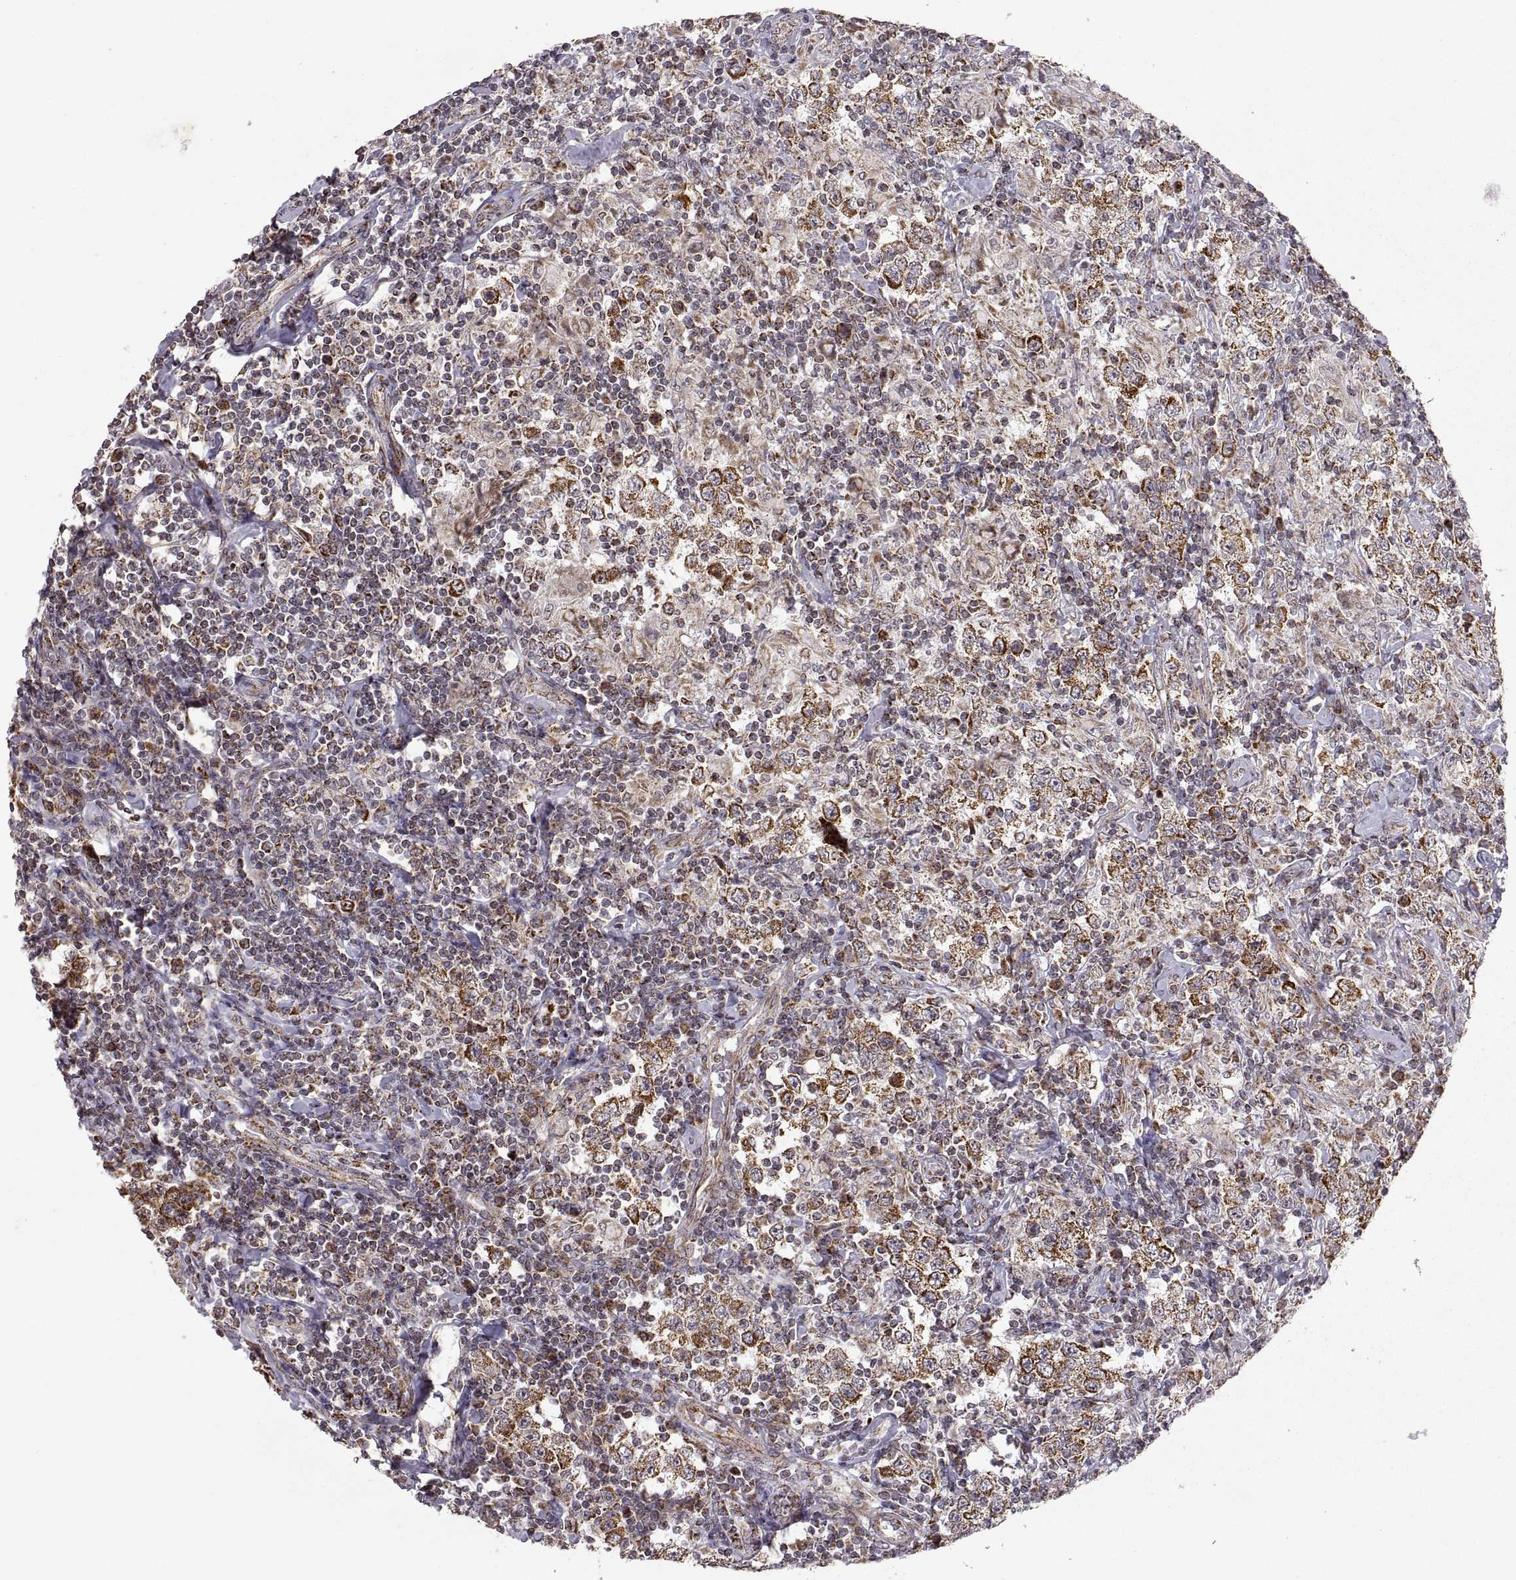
{"staining": {"intensity": "moderate", "quantity": "25%-75%", "location": "cytoplasmic/membranous"}, "tissue": "testis cancer", "cell_type": "Tumor cells", "image_type": "cancer", "snomed": [{"axis": "morphology", "description": "Seminoma, NOS"}, {"axis": "morphology", "description": "Carcinoma, Embryonal, NOS"}, {"axis": "topography", "description": "Testis"}], "caption": "This is an image of immunohistochemistry (IHC) staining of testis cancer, which shows moderate expression in the cytoplasmic/membranous of tumor cells.", "gene": "MANBAL", "patient": {"sex": "male", "age": 41}}